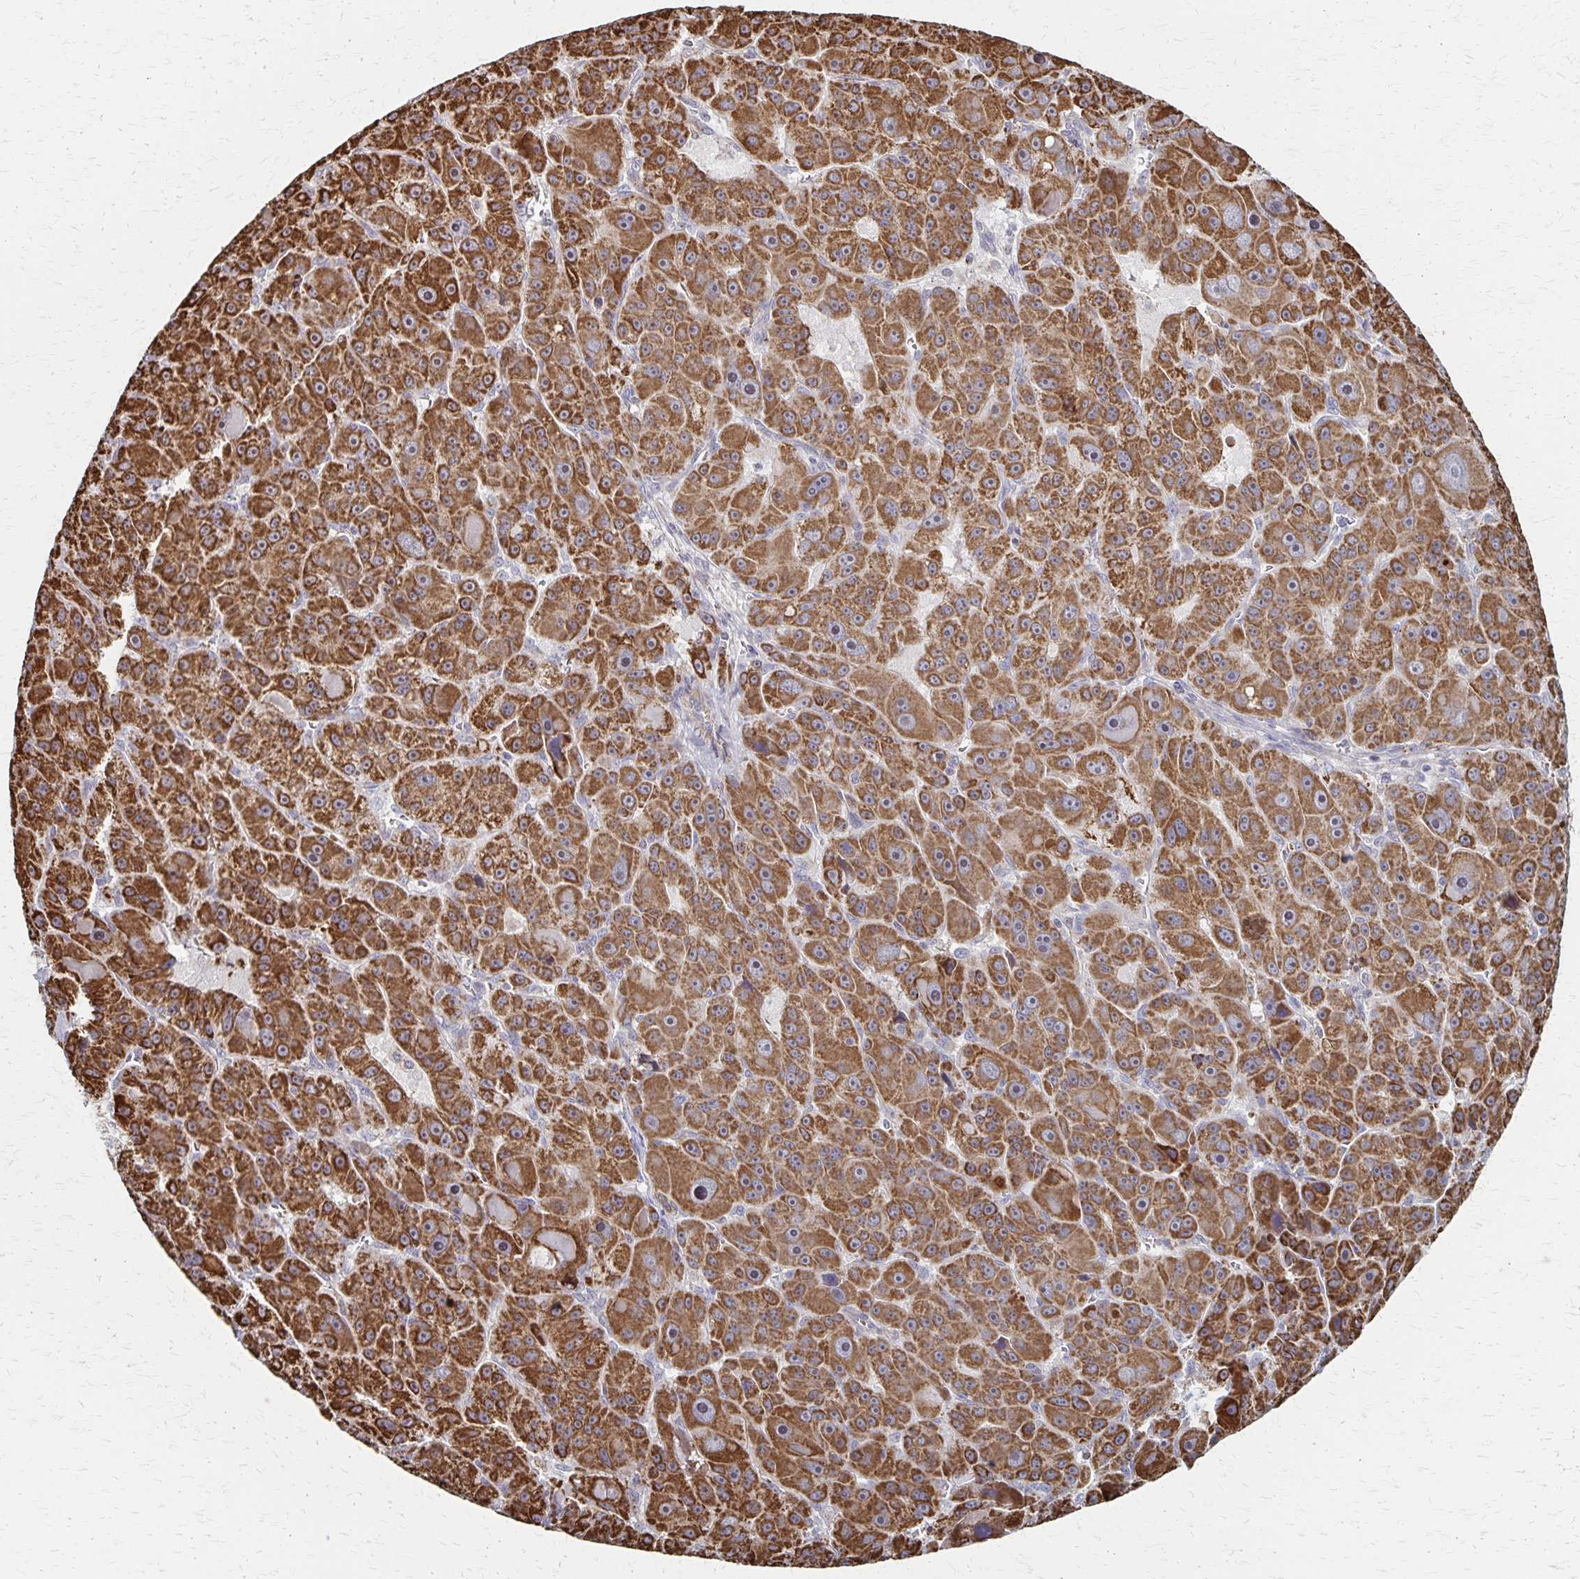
{"staining": {"intensity": "strong", "quantity": ">75%", "location": "cytoplasmic/membranous"}, "tissue": "liver cancer", "cell_type": "Tumor cells", "image_type": "cancer", "snomed": [{"axis": "morphology", "description": "Carcinoma, Hepatocellular, NOS"}, {"axis": "topography", "description": "Liver"}], "caption": "Immunohistochemical staining of human liver hepatocellular carcinoma displays high levels of strong cytoplasmic/membranous protein positivity in approximately >75% of tumor cells. (DAB = brown stain, brightfield microscopy at high magnification).", "gene": "DYRK4", "patient": {"sex": "male", "age": 76}}